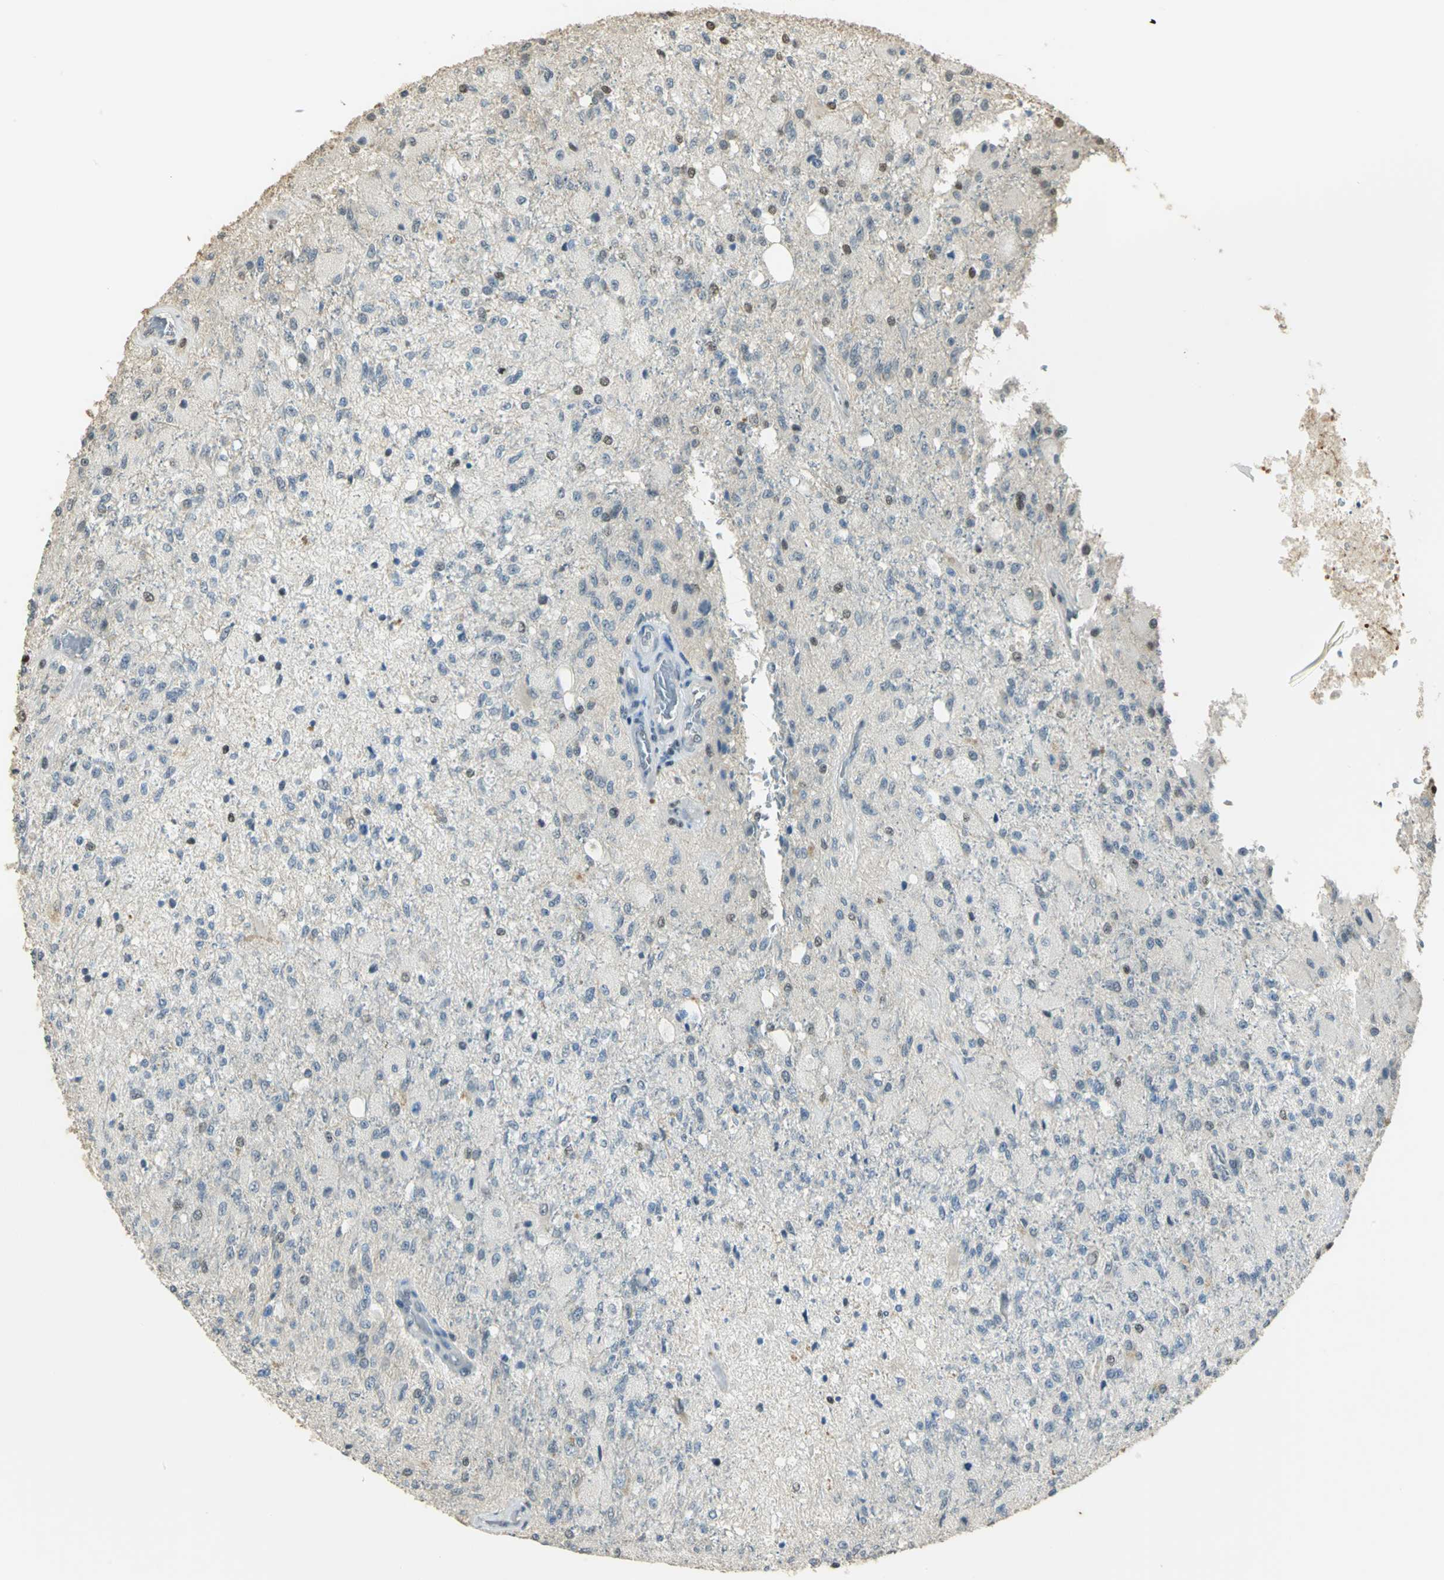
{"staining": {"intensity": "weak", "quantity": "25%-75%", "location": "nuclear"}, "tissue": "glioma", "cell_type": "Tumor cells", "image_type": "cancer", "snomed": [{"axis": "morphology", "description": "Normal tissue, NOS"}, {"axis": "morphology", "description": "Glioma, malignant, High grade"}, {"axis": "topography", "description": "Cerebral cortex"}], "caption": "Weak nuclear expression is identified in about 25%-75% of tumor cells in high-grade glioma (malignant). (DAB (3,3'-diaminobenzidine) IHC, brown staining for protein, blue staining for nuclei).", "gene": "ELF1", "patient": {"sex": "male", "age": 77}}